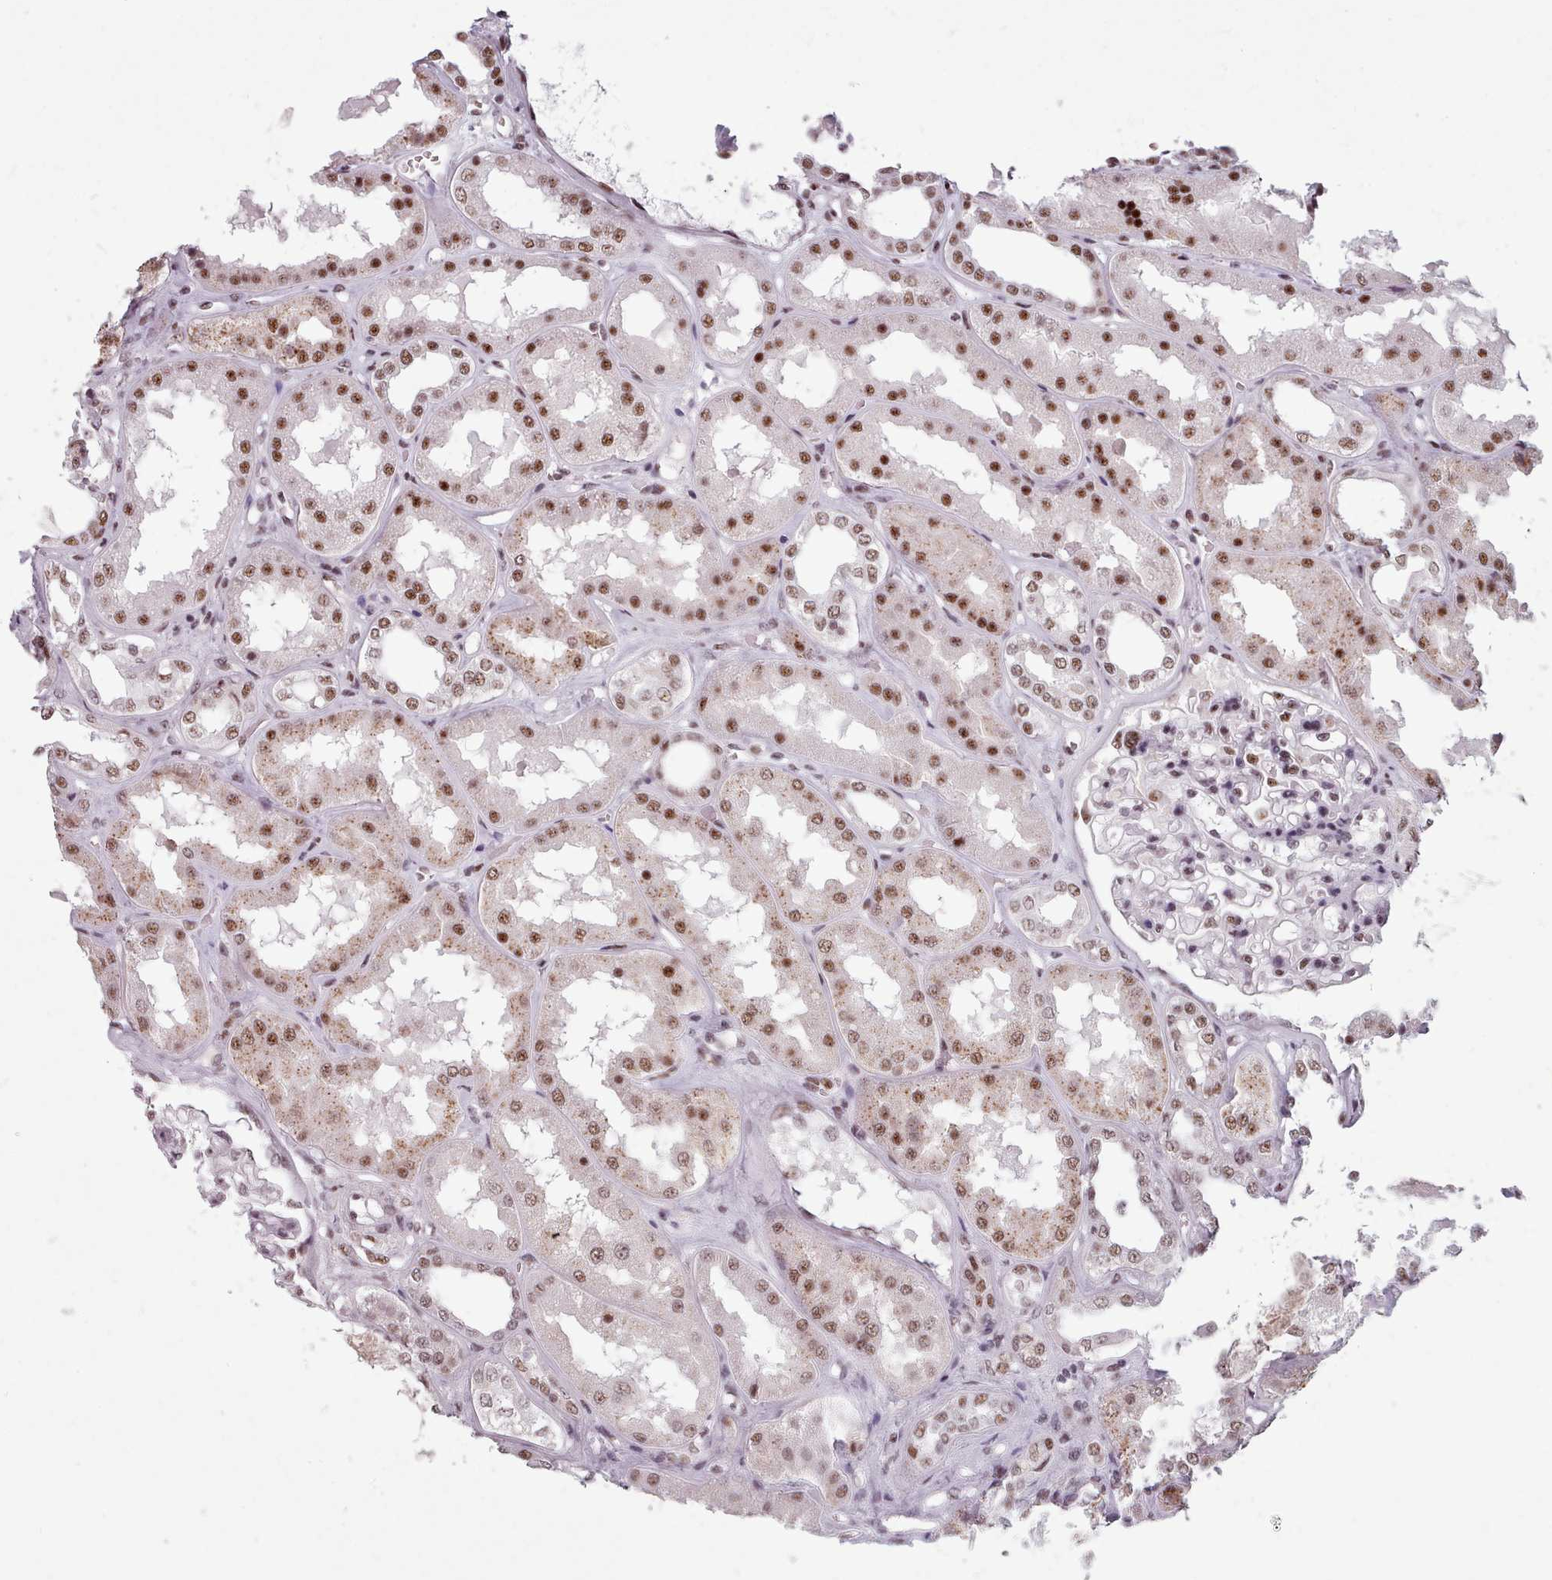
{"staining": {"intensity": "moderate", "quantity": ">75%", "location": "nuclear"}, "tissue": "kidney", "cell_type": "Cells in glomeruli", "image_type": "normal", "snomed": [{"axis": "morphology", "description": "Normal tissue, NOS"}, {"axis": "topography", "description": "Kidney"}], "caption": "Immunohistochemistry of benign kidney exhibits medium levels of moderate nuclear positivity in about >75% of cells in glomeruli. (DAB IHC with brightfield microscopy, high magnification).", "gene": "SRRM1", "patient": {"sex": "female", "age": 56}}